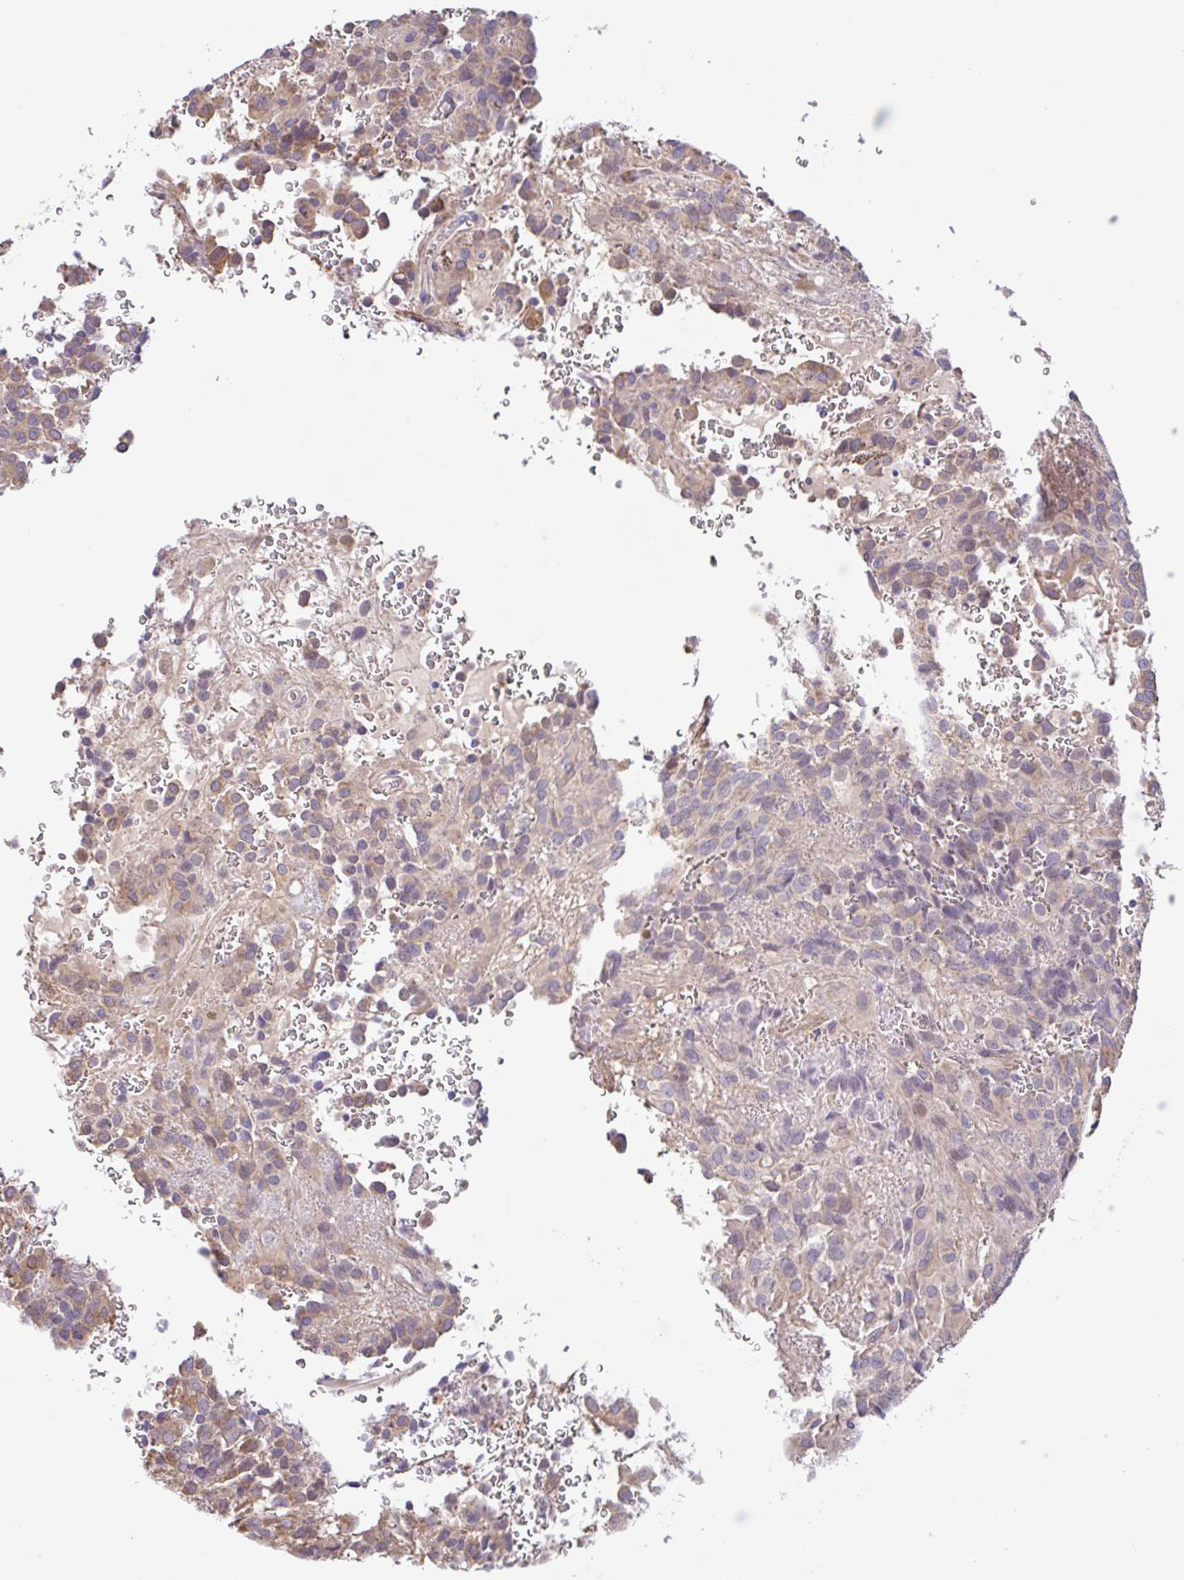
{"staining": {"intensity": "weak", "quantity": "25%-75%", "location": "cytoplasmic/membranous"}, "tissue": "glioma", "cell_type": "Tumor cells", "image_type": "cancer", "snomed": [{"axis": "morphology", "description": "Glioma, malignant, Low grade"}, {"axis": "topography", "description": "Brain"}], "caption": "Low-grade glioma (malignant) stained for a protein (brown) exhibits weak cytoplasmic/membranous positive staining in approximately 25%-75% of tumor cells.", "gene": "PLCD4", "patient": {"sex": "male", "age": 56}}